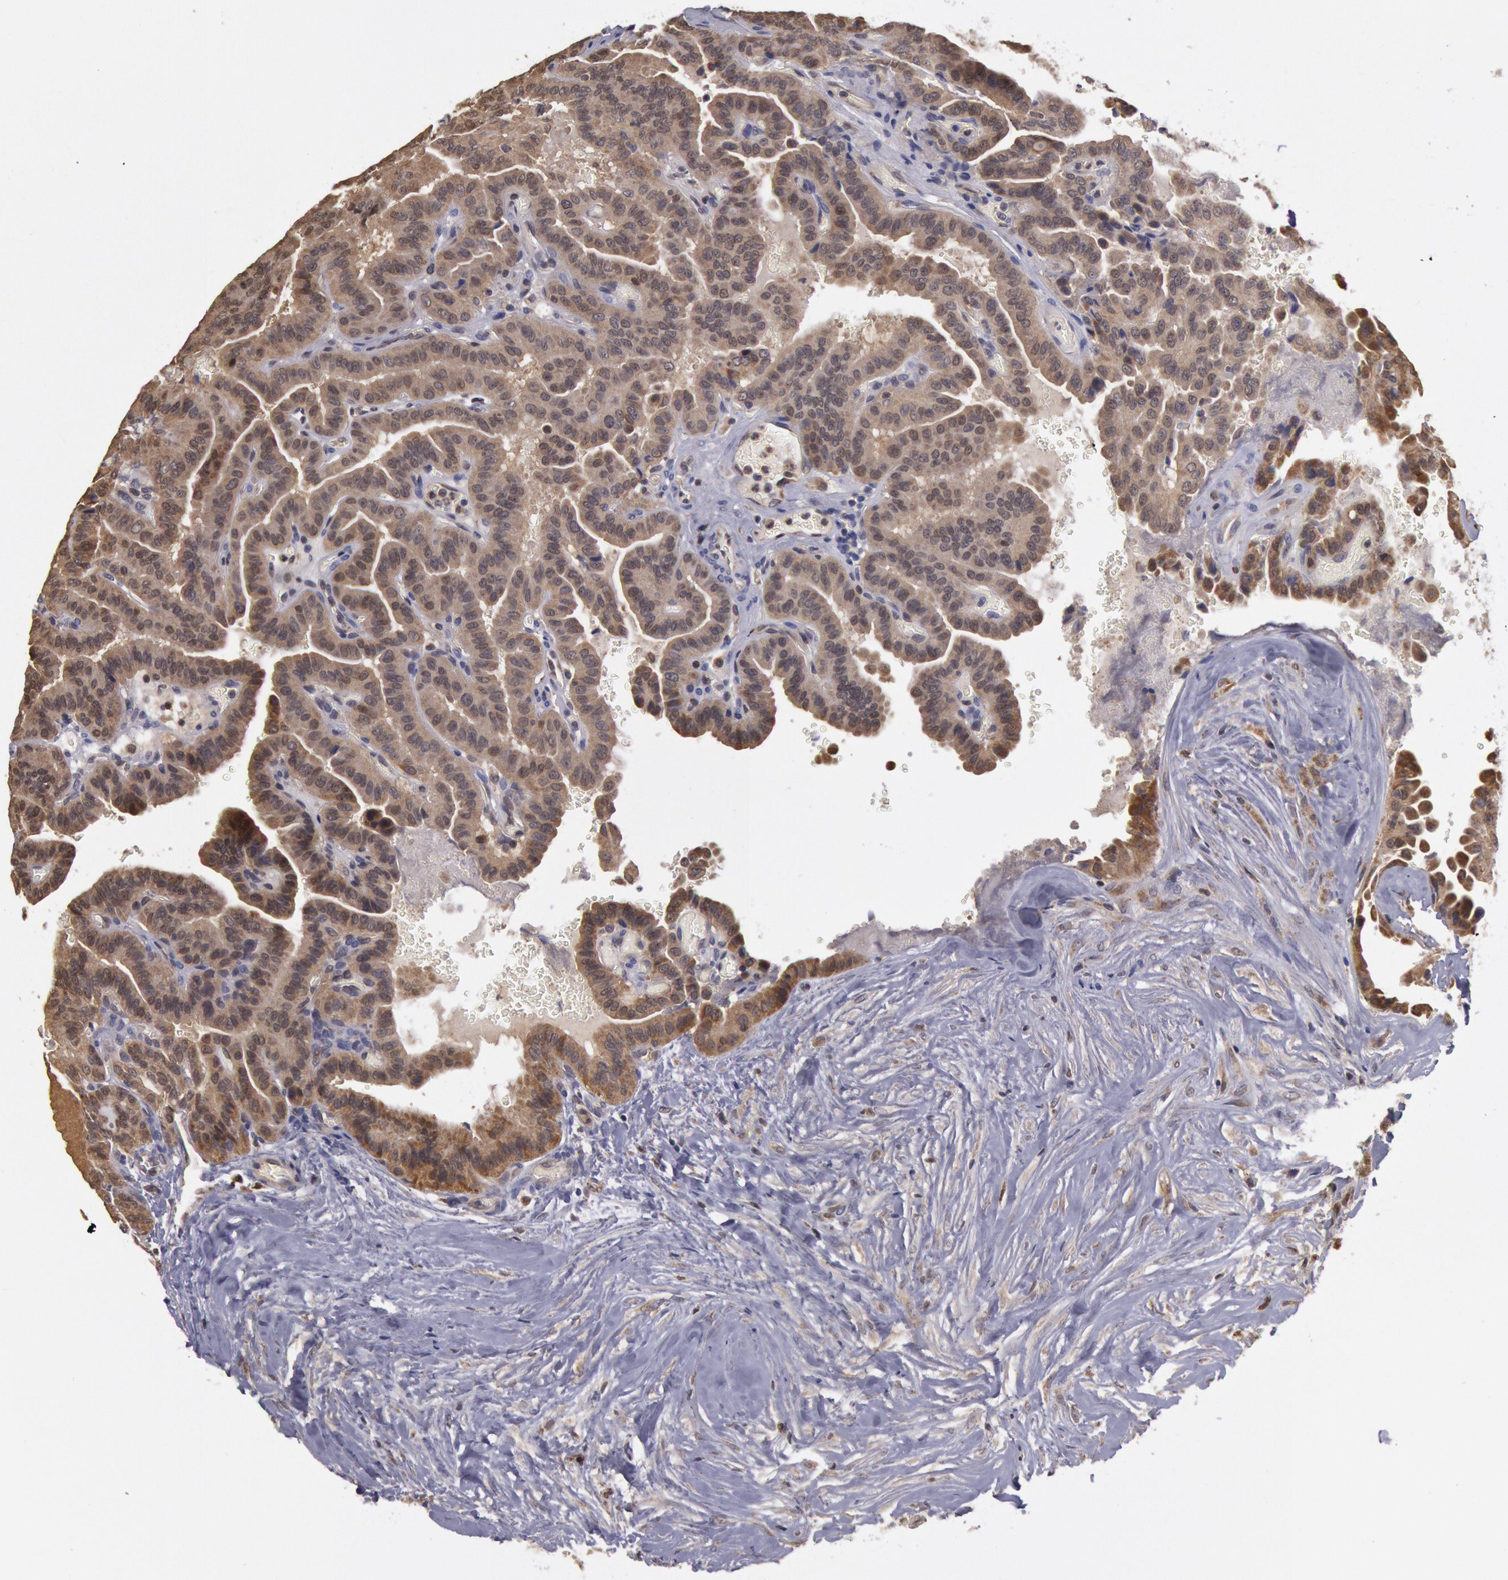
{"staining": {"intensity": "moderate", "quantity": ">75%", "location": "cytoplasmic/membranous"}, "tissue": "thyroid cancer", "cell_type": "Tumor cells", "image_type": "cancer", "snomed": [{"axis": "morphology", "description": "Papillary adenocarcinoma, NOS"}, {"axis": "topography", "description": "Thyroid gland"}], "caption": "DAB (3,3'-diaminobenzidine) immunohistochemical staining of papillary adenocarcinoma (thyroid) demonstrates moderate cytoplasmic/membranous protein staining in approximately >75% of tumor cells.", "gene": "MPST", "patient": {"sex": "male", "age": 87}}